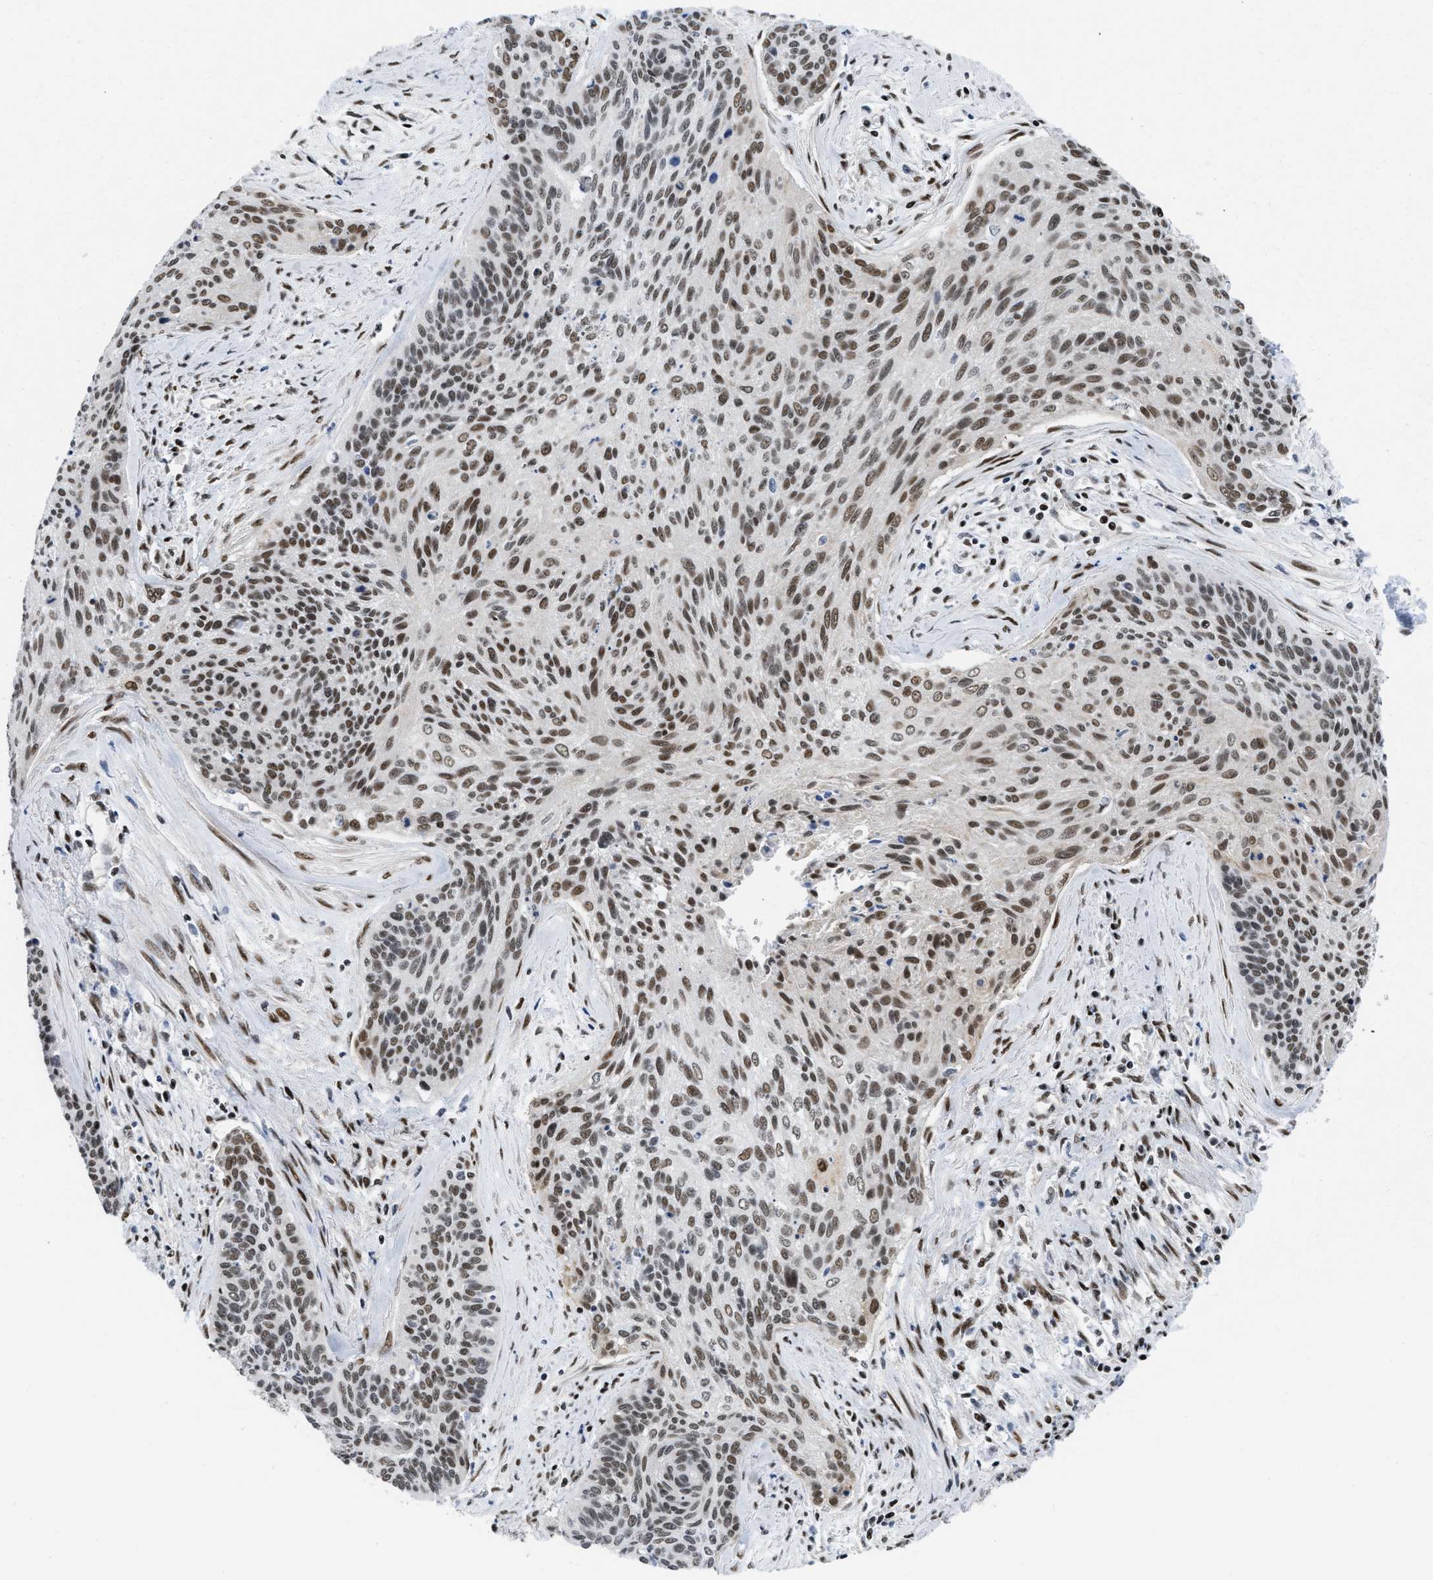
{"staining": {"intensity": "moderate", "quantity": ">75%", "location": "nuclear"}, "tissue": "cervical cancer", "cell_type": "Tumor cells", "image_type": "cancer", "snomed": [{"axis": "morphology", "description": "Squamous cell carcinoma, NOS"}, {"axis": "topography", "description": "Cervix"}], "caption": "Approximately >75% of tumor cells in human cervical cancer (squamous cell carcinoma) reveal moderate nuclear protein staining as visualized by brown immunohistochemical staining.", "gene": "MIER1", "patient": {"sex": "female", "age": 55}}